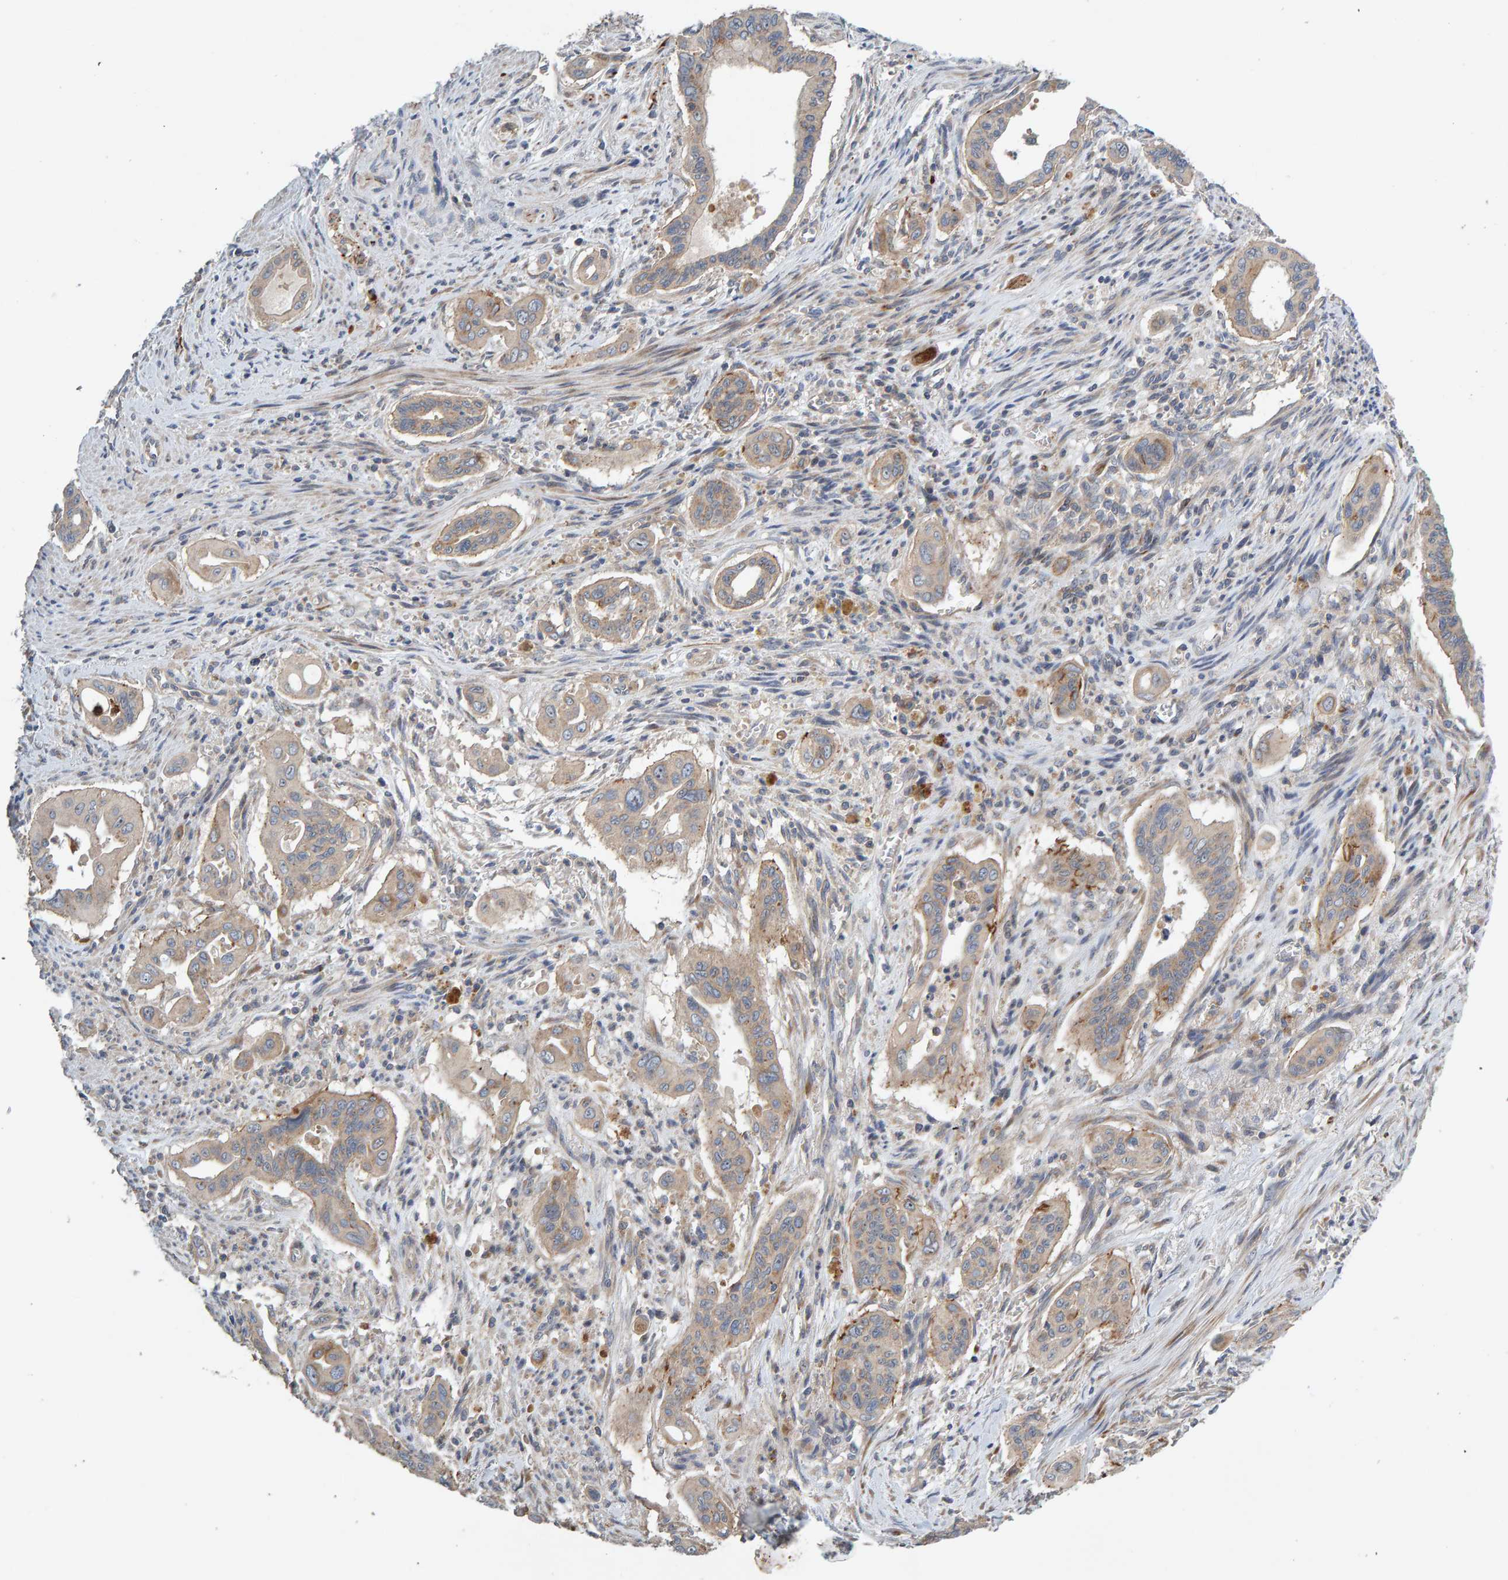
{"staining": {"intensity": "weak", "quantity": "25%-75%", "location": "cytoplasmic/membranous"}, "tissue": "pancreatic cancer", "cell_type": "Tumor cells", "image_type": "cancer", "snomed": [{"axis": "morphology", "description": "Adenocarcinoma, NOS"}, {"axis": "topography", "description": "Pancreas"}], "caption": "This is an image of immunohistochemistry staining of pancreatic adenocarcinoma, which shows weak positivity in the cytoplasmic/membranous of tumor cells.", "gene": "CCM2", "patient": {"sex": "male", "age": 77}}